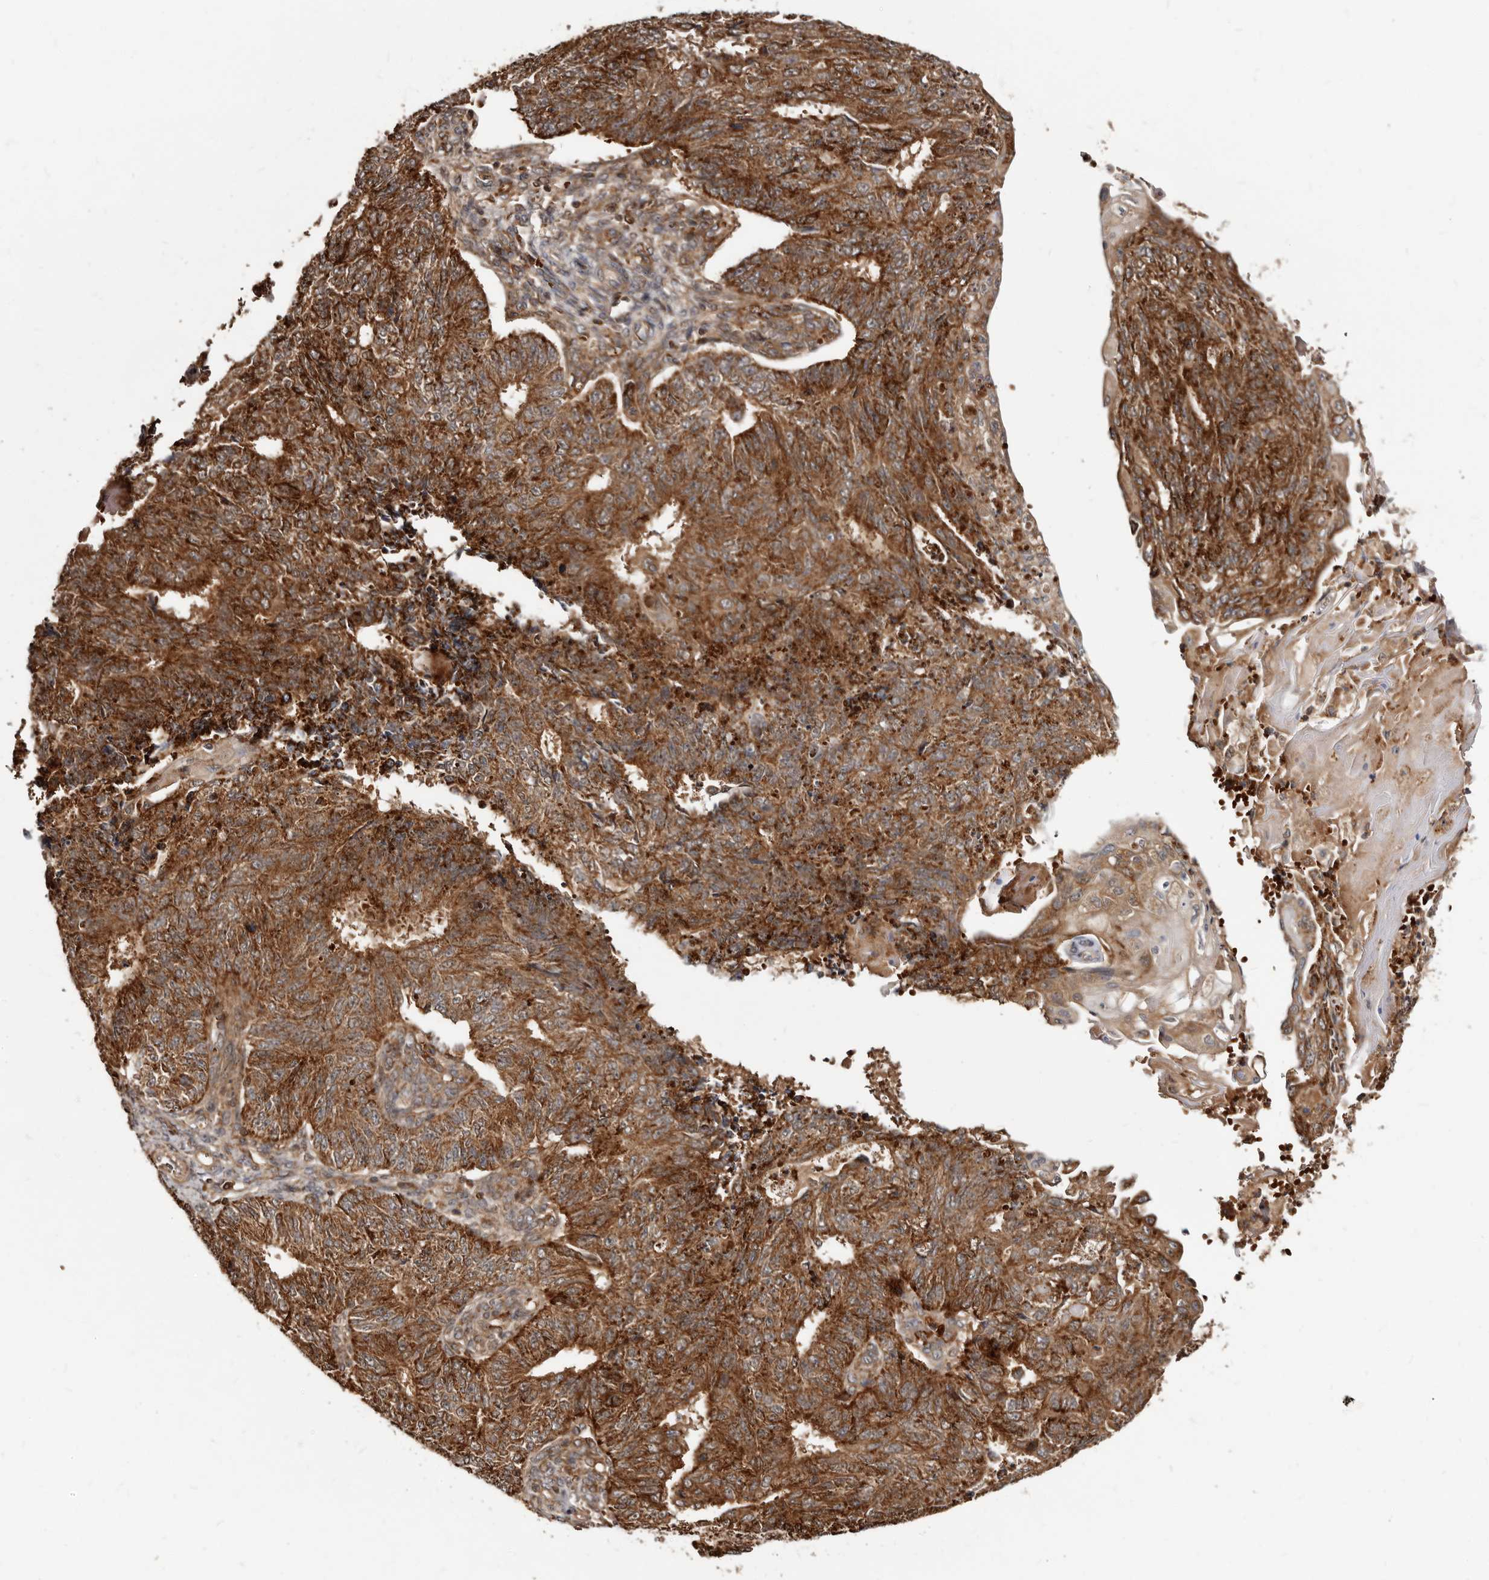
{"staining": {"intensity": "strong", "quantity": ">75%", "location": "cytoplasmic/membranous"}, "tissue": "endometrial cancer", "cell_type": "Tumor cells", "image_type": "cancer", "snomed": [{"axis": "morphology", "description": "Adenocarcinoma, NOS"}, {"axis": "topography", "description": "Endometrium"}], "caption": "Approximately >75% of tumor cells in human endometrial cancer (adenocarcinoma) demonstrate strong cytoplasmic/membranous protein staining as visualized by brown immunohistochemical staining.", "gene": "BAX", "patient": {"sex": "female", "age": 32}}